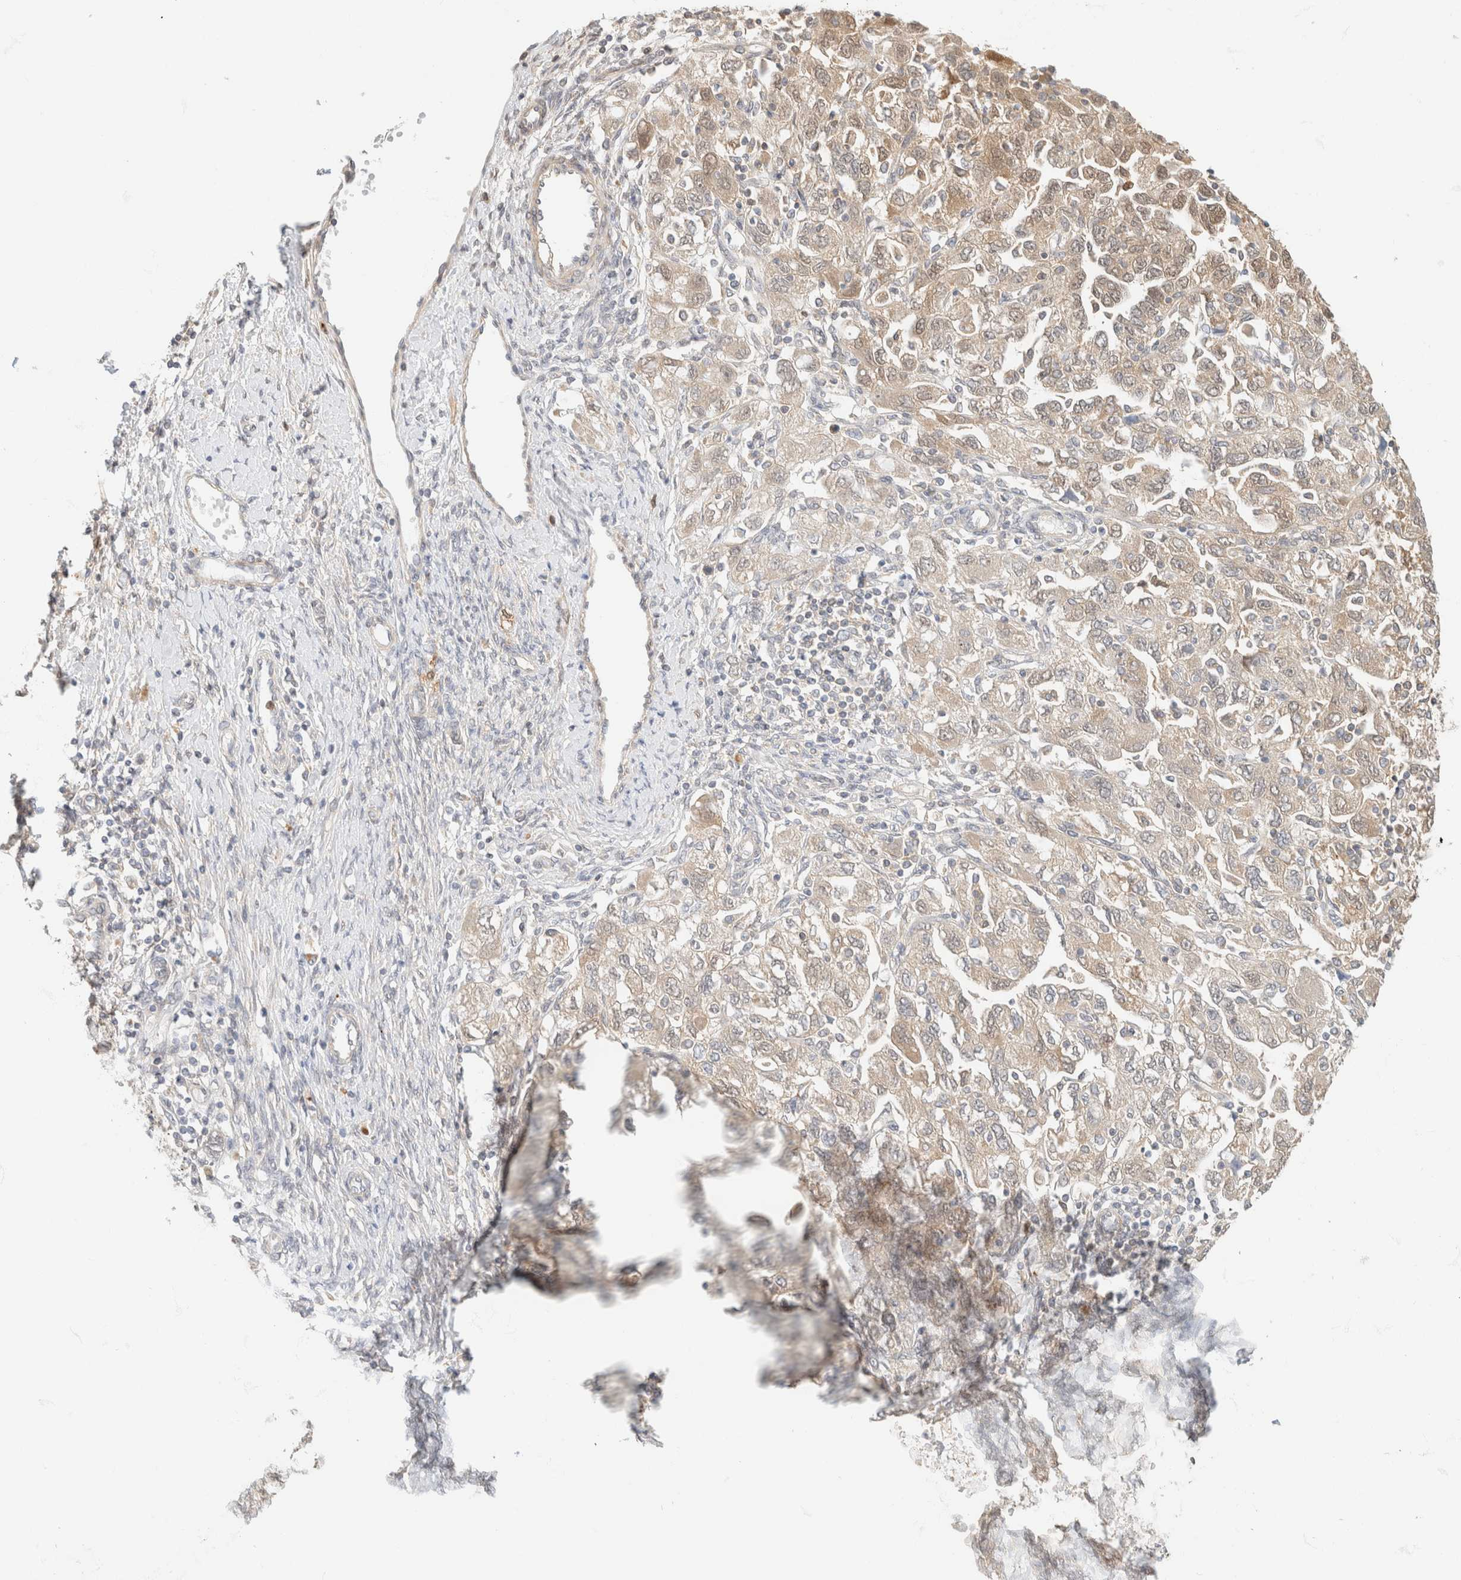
{"staining": {"intensity": "weak", "quantity": ">75%", "location": "cytoplasmic/membranous"}, "tissue": "ovarian cancer", "cell_type": "Tumor cells", "image_type": "cancer", "snomed": [{"axis": "morphology", "description": "Carcinoma, NOS"}, {"axis": "morphology", "description": "Cystadenocarcinoma, serous, NOS"}, {"axis": "topography", "description": "Ovary"}], "caption": "Immunohistochemistry photomicrograph of human ovarian carcinoma stained for a protein (brown), which reveals low levels of weak cytoplasmic/membranous staining in approximately >75% of tumor cells.", "gene": "GPI", "patient": {"sex": "female", "age": 69}}